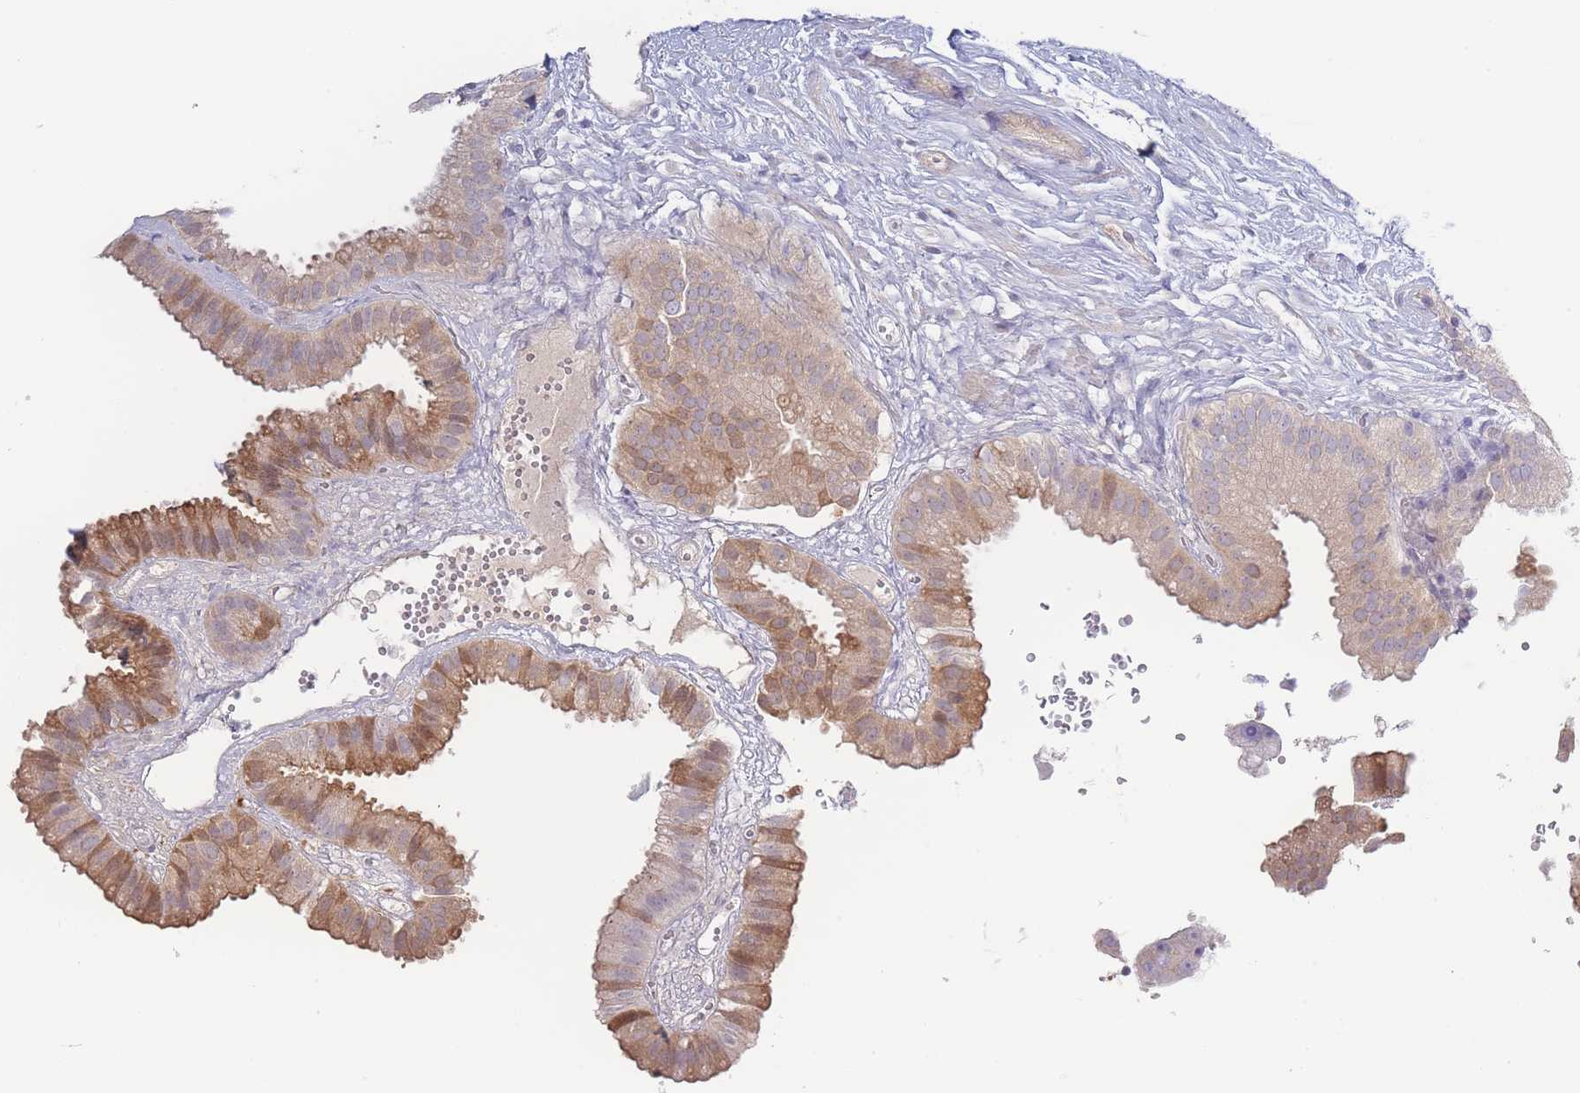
{"staining": {"intensity": "moderate", "quantity": "25%-75%", "location": "cytoplasmic/membranous"}, "tissue": "gallbladder", "cell_type": "Glandular cells", "image_type": "normal", "snomed": [{"axis": "morphology", "description": "Normal tissue, NOS"}, {"axis": "topography", "description": "Gallbladder"}], "caption": "Immunohistochemistry micrograph of normal gallbladder: gallbladder stained using IHC demonstrates medium levels of moderate protein expression localized specifically in the cytoplasmic/membranous of glandular cells, appearing as a cytoplasmic/membranous brown color.", "gene": "SPHKAP", "patient": {"sex": "female", "age": 61}}